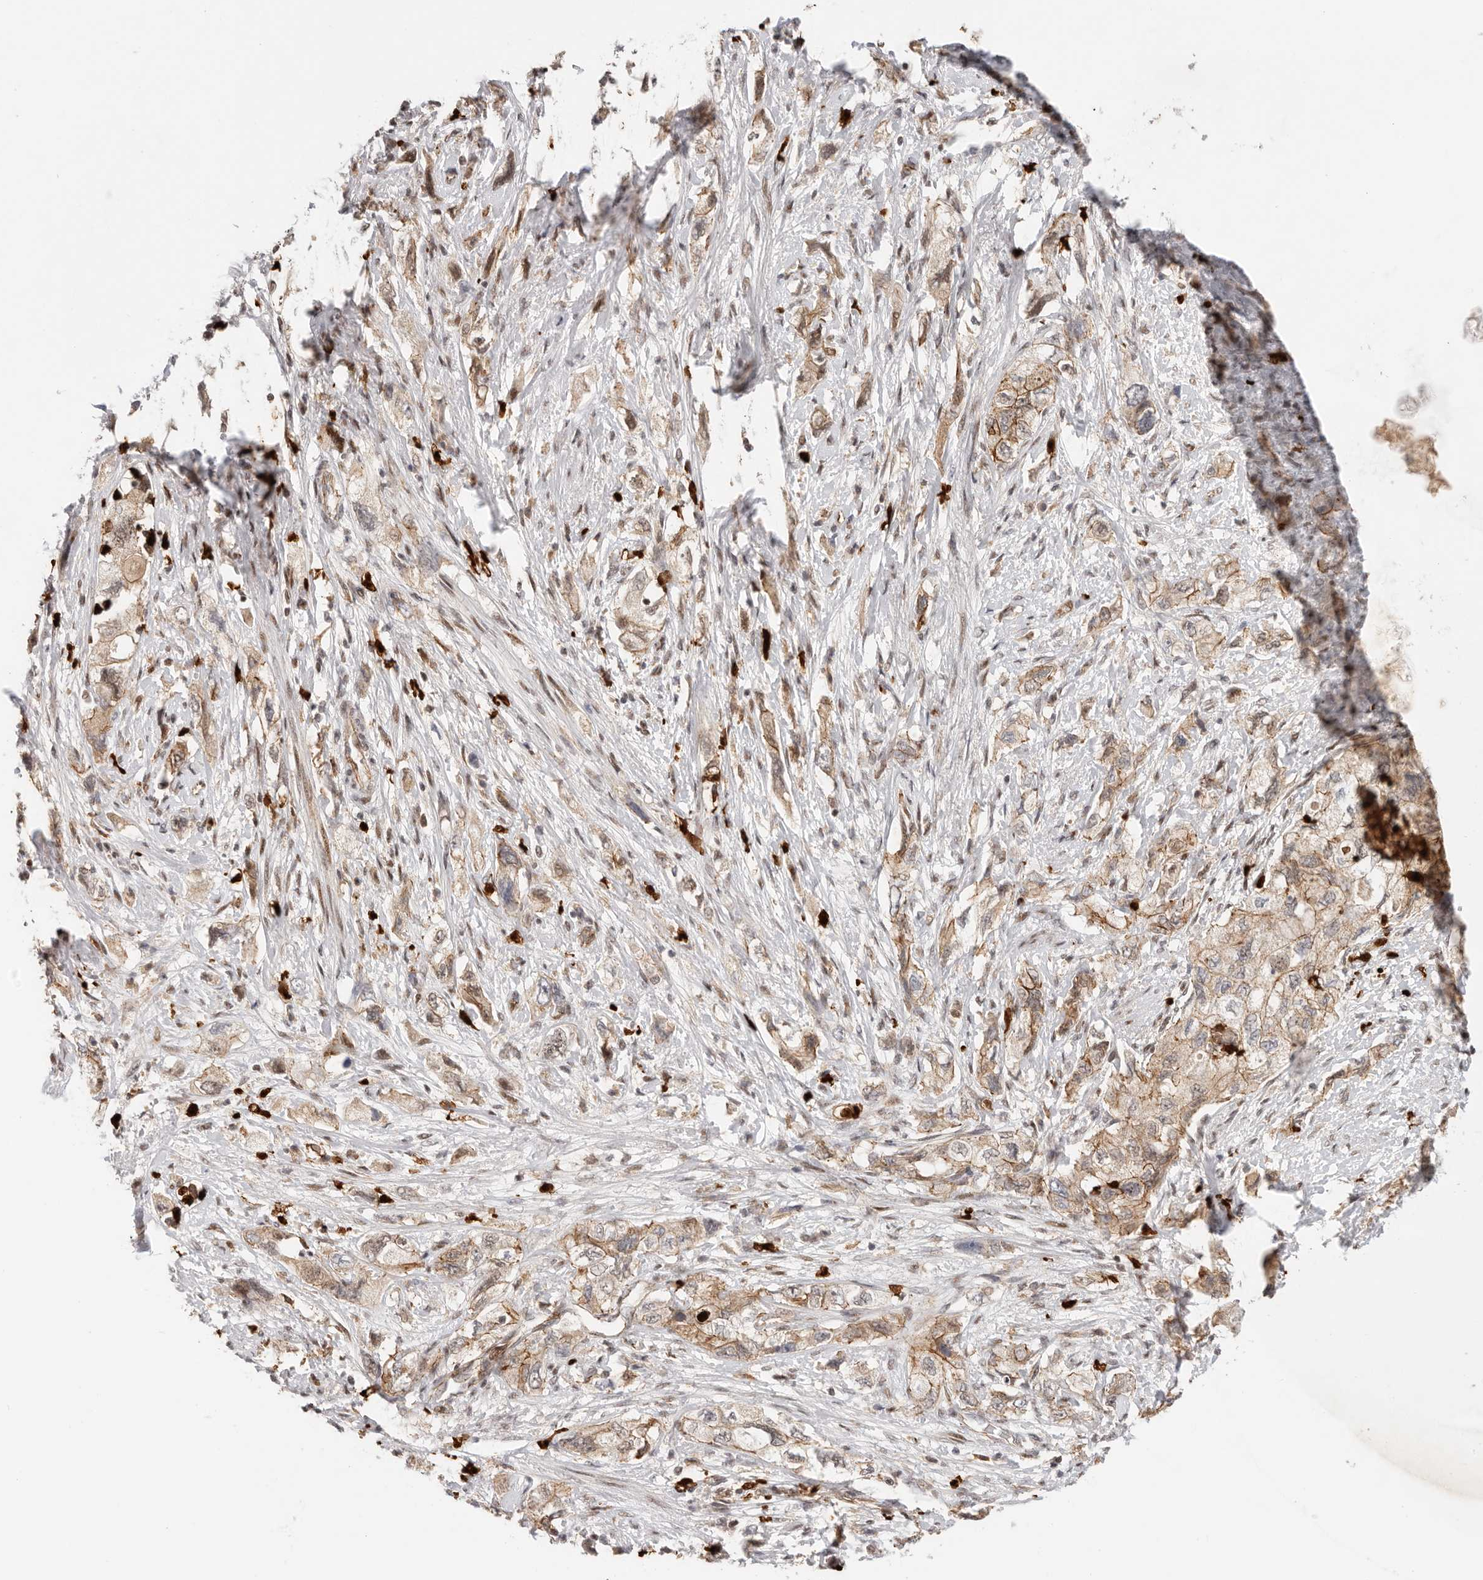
{"staining": {"intensity": "moderate", "quantity": ">75%", "location": "cytoplasmic/membranous"}, "tissue": "pancreatic cancer", "cell_type": "Tumor cells", "image_type": "cancer", "snomed": [{"axis": "morphology", "description": "Adenocarcinoma, NOS"}, {"axis": "topography", "description": "Pancreas"}], "caption": "IHC (DAB (3,3'-diaminobenzidine)) staining of pancreatic cancer reveals moderate cytoplasmic/membranous protein positivity in about >75% of tumor cells. The protein is stained brown, and the nuclei are stained in blue (DAB (3,3'-diaminobenzidine) IHC with brightfield microscopy, high magnification).", "gene": "AFDN", "patient": {"sex": "female", "age": 73}}